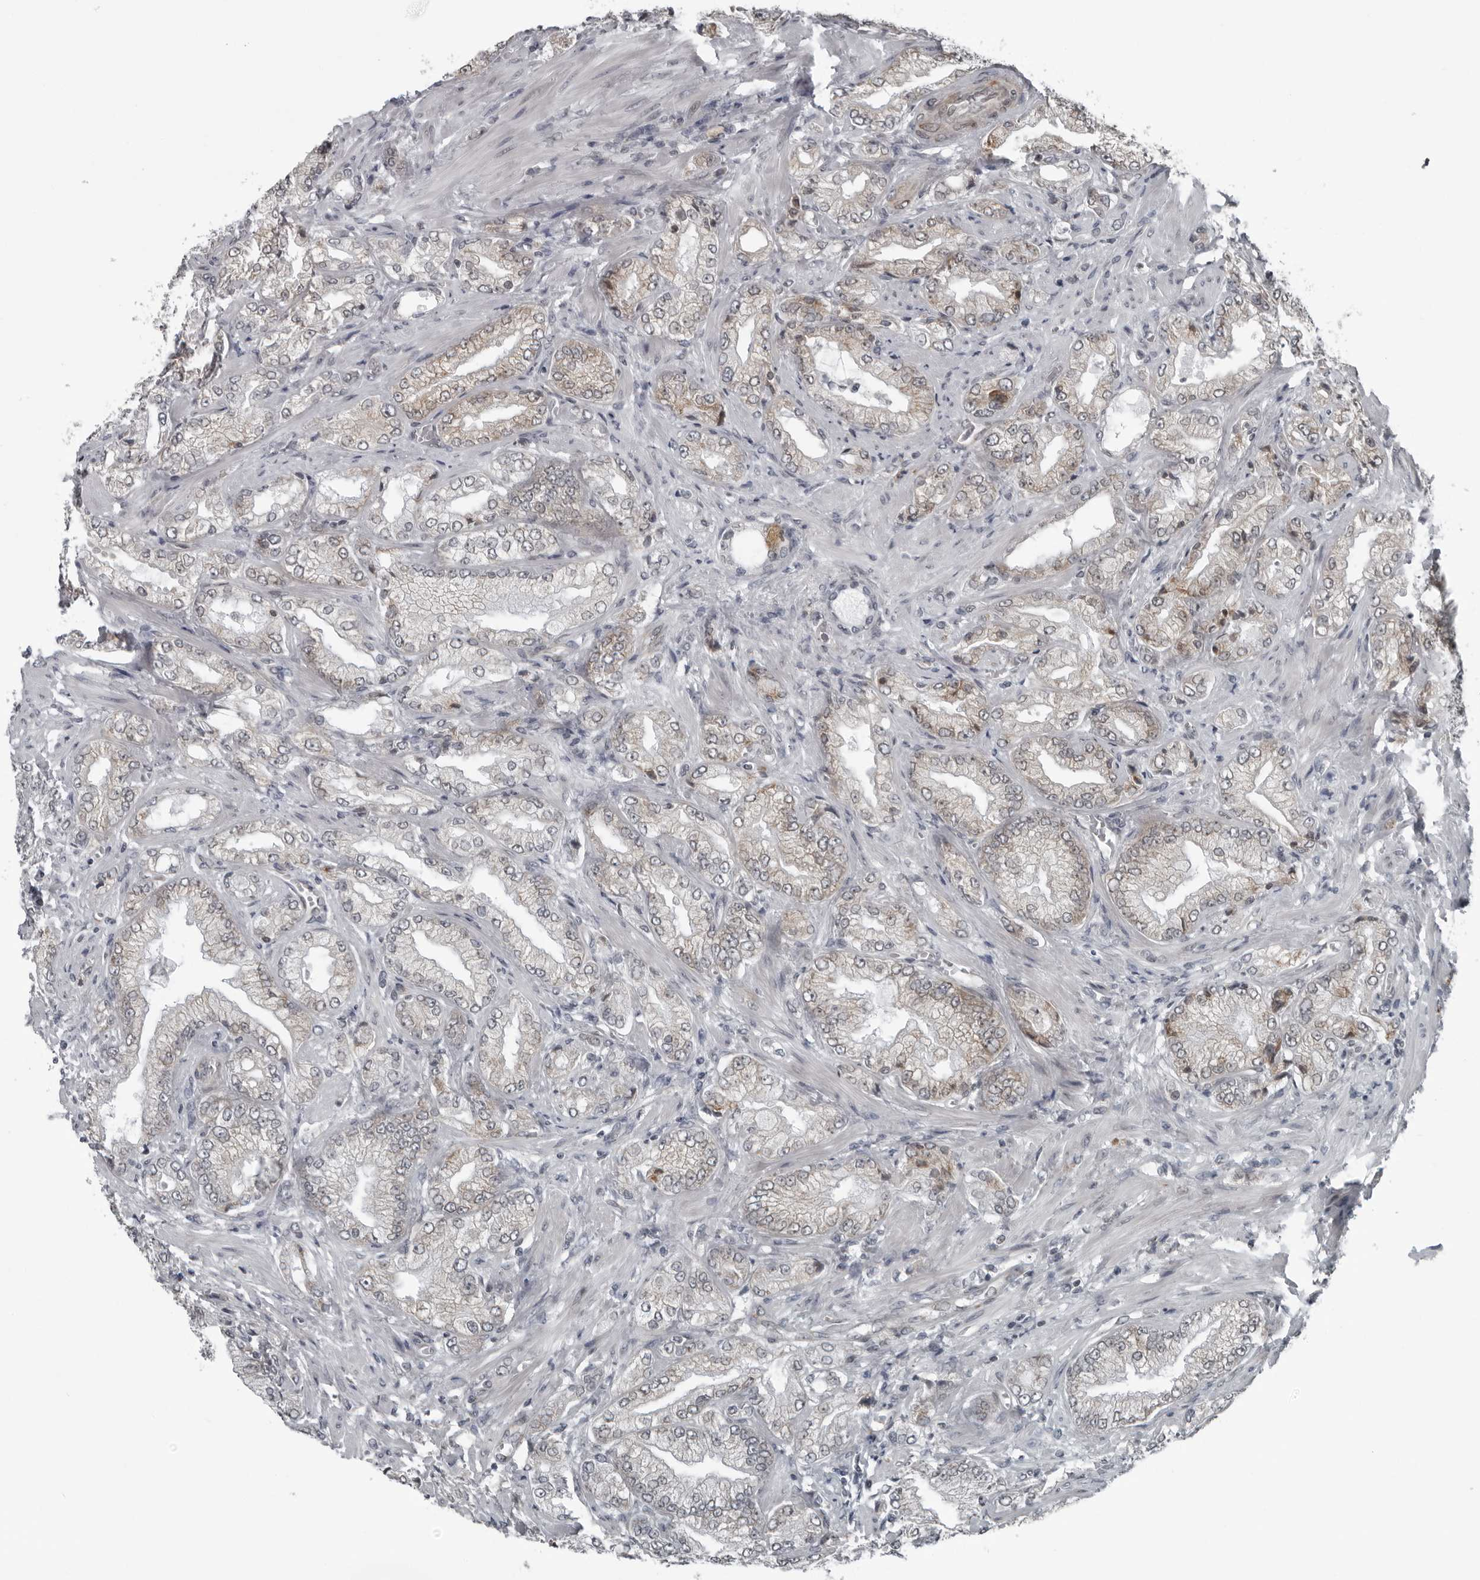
{"staining": {"intensity": "weak", "quantity": "25%-75%", "location": "cytoplasmic/membranous"}, "tissue": "prostate cancer", "cell_type": "Tumor cells", "image_type": "cancer", "snomed": [{"axis": "morphology", "description": "Adenocarcinoma, Low grade"}, {"axis": "topography", "description": "Prostate"}], "caption": "An image of prostate low-grade adenocarcinoma stained for a protein demonstrates weak cytoplasmic/membranous brown staining in tumor cells. (IHC, brightfield microscopy, high magnification).", "gene": "RTCA", "patient": {"sex": "male", "age": 62}}